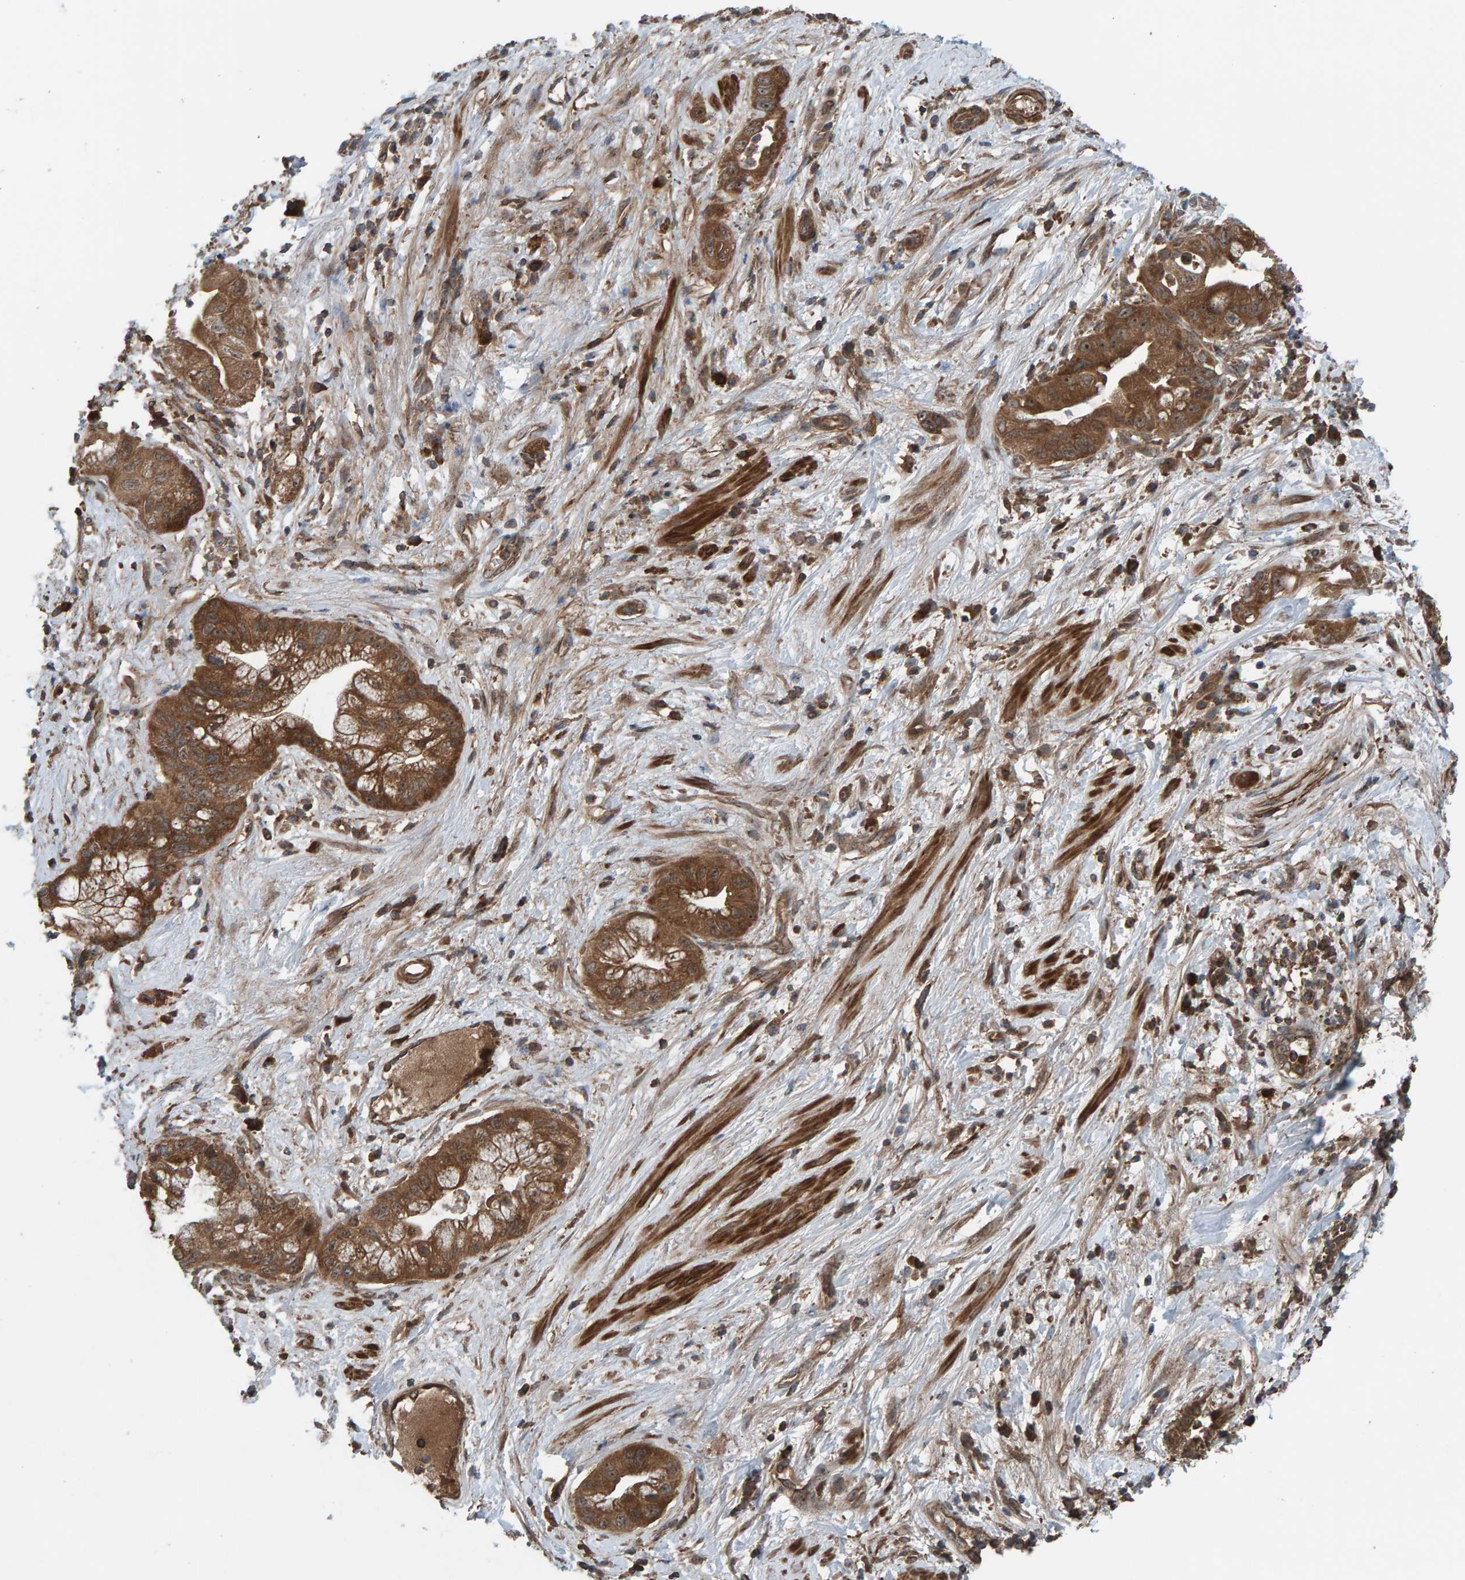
{"staining": {"intensity": "moderate", "quantity": ">75%", "location": "cytoplasmic/membranous"}, "tissue": "pancreatic cancer", "cell_type": "Tumor cells", "image_type": "cancer", "snomed": [{"axis": "morphology", "description": "Adenocarcinoma, NOS"}, {"axis": "topography", "description": "Pancreas"}], "caption": "This photomicrograph displays IHC staining of pancreatic adenocarcinoma, with medium moderate cytoplasmic/membranous expression in about >75% of tumor cells.", "gene": "CUEDC1", "patient": {"sex": "female", "age": 73}}